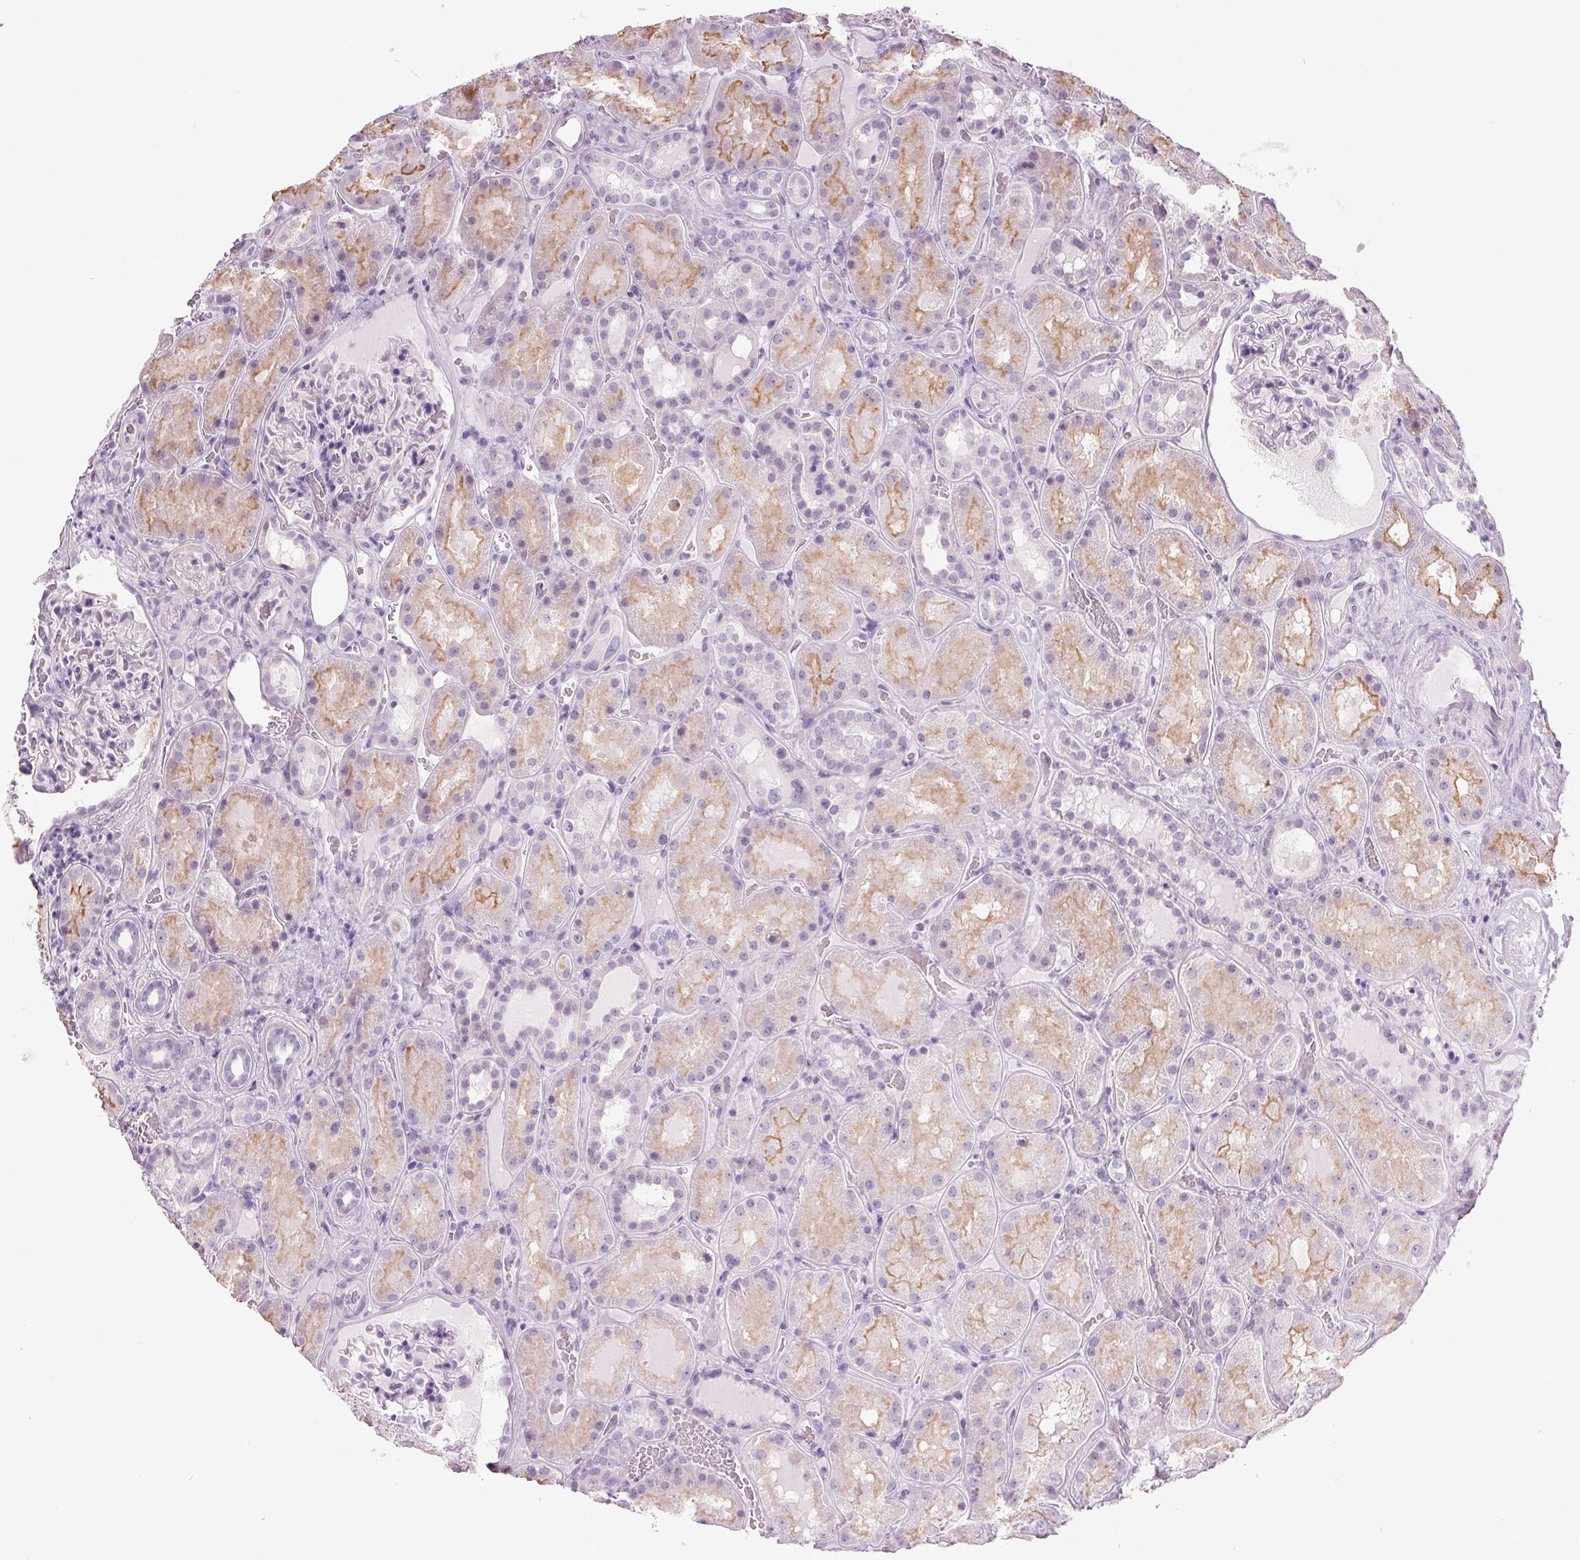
{"staining": {"intensity": "negative", "quantity": "none", "location": "none"}, "tissue": "kidney", "cell_type": "Cells in glomeruli", "image_type": "normal", "snomed": [{"axis": "morphology", "description": "Normal tissue, NOS"}, {"axis": "topography", "description": "Kidney"}], "caption": "This is an immunohistochemistry (IHC) micrograph of unremarkable kidney. There is no positivity in cells in glomeruli.", "gene": "ODAD2", "patient": {"sex": "male", "age": 73}}